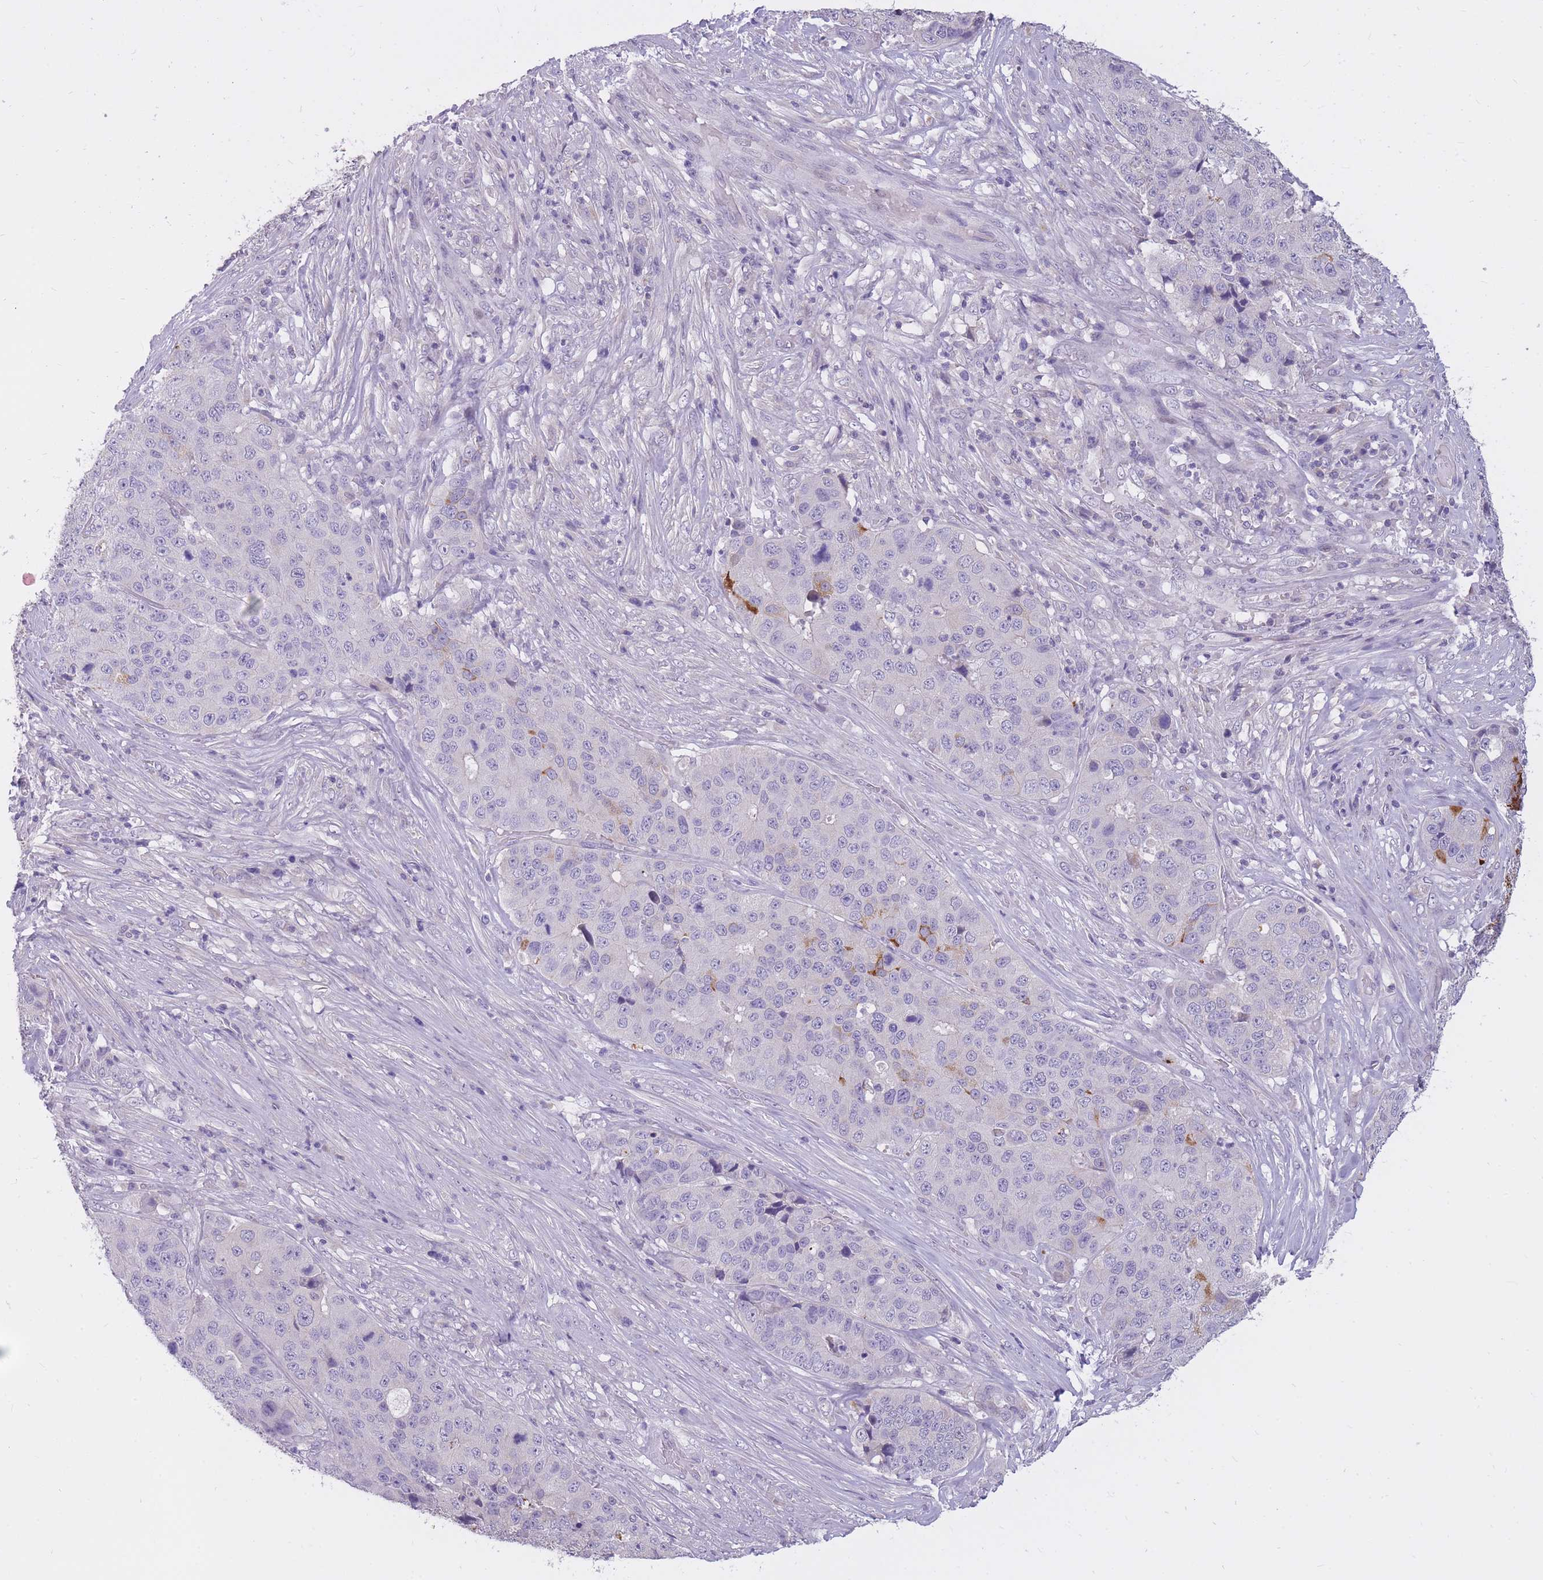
{"staining": {"intensity": "negative", "quantity": "none", "location": "none"}, "tissue": "stomach cancer", "cell_type": "Tumor cells", "image_type": "cancer", "snomed": [{"axis": "morphology", "description": "Adenocarcinoma, NOS"}, {"axis": "topography", "description": "Stomach"}], "caption": "Human stomach cancer stained for a protein using IHC demonstrates no staining in tumor cells.", "gene": "RNF170", "patient": {"sex": "male", "age": 71}}